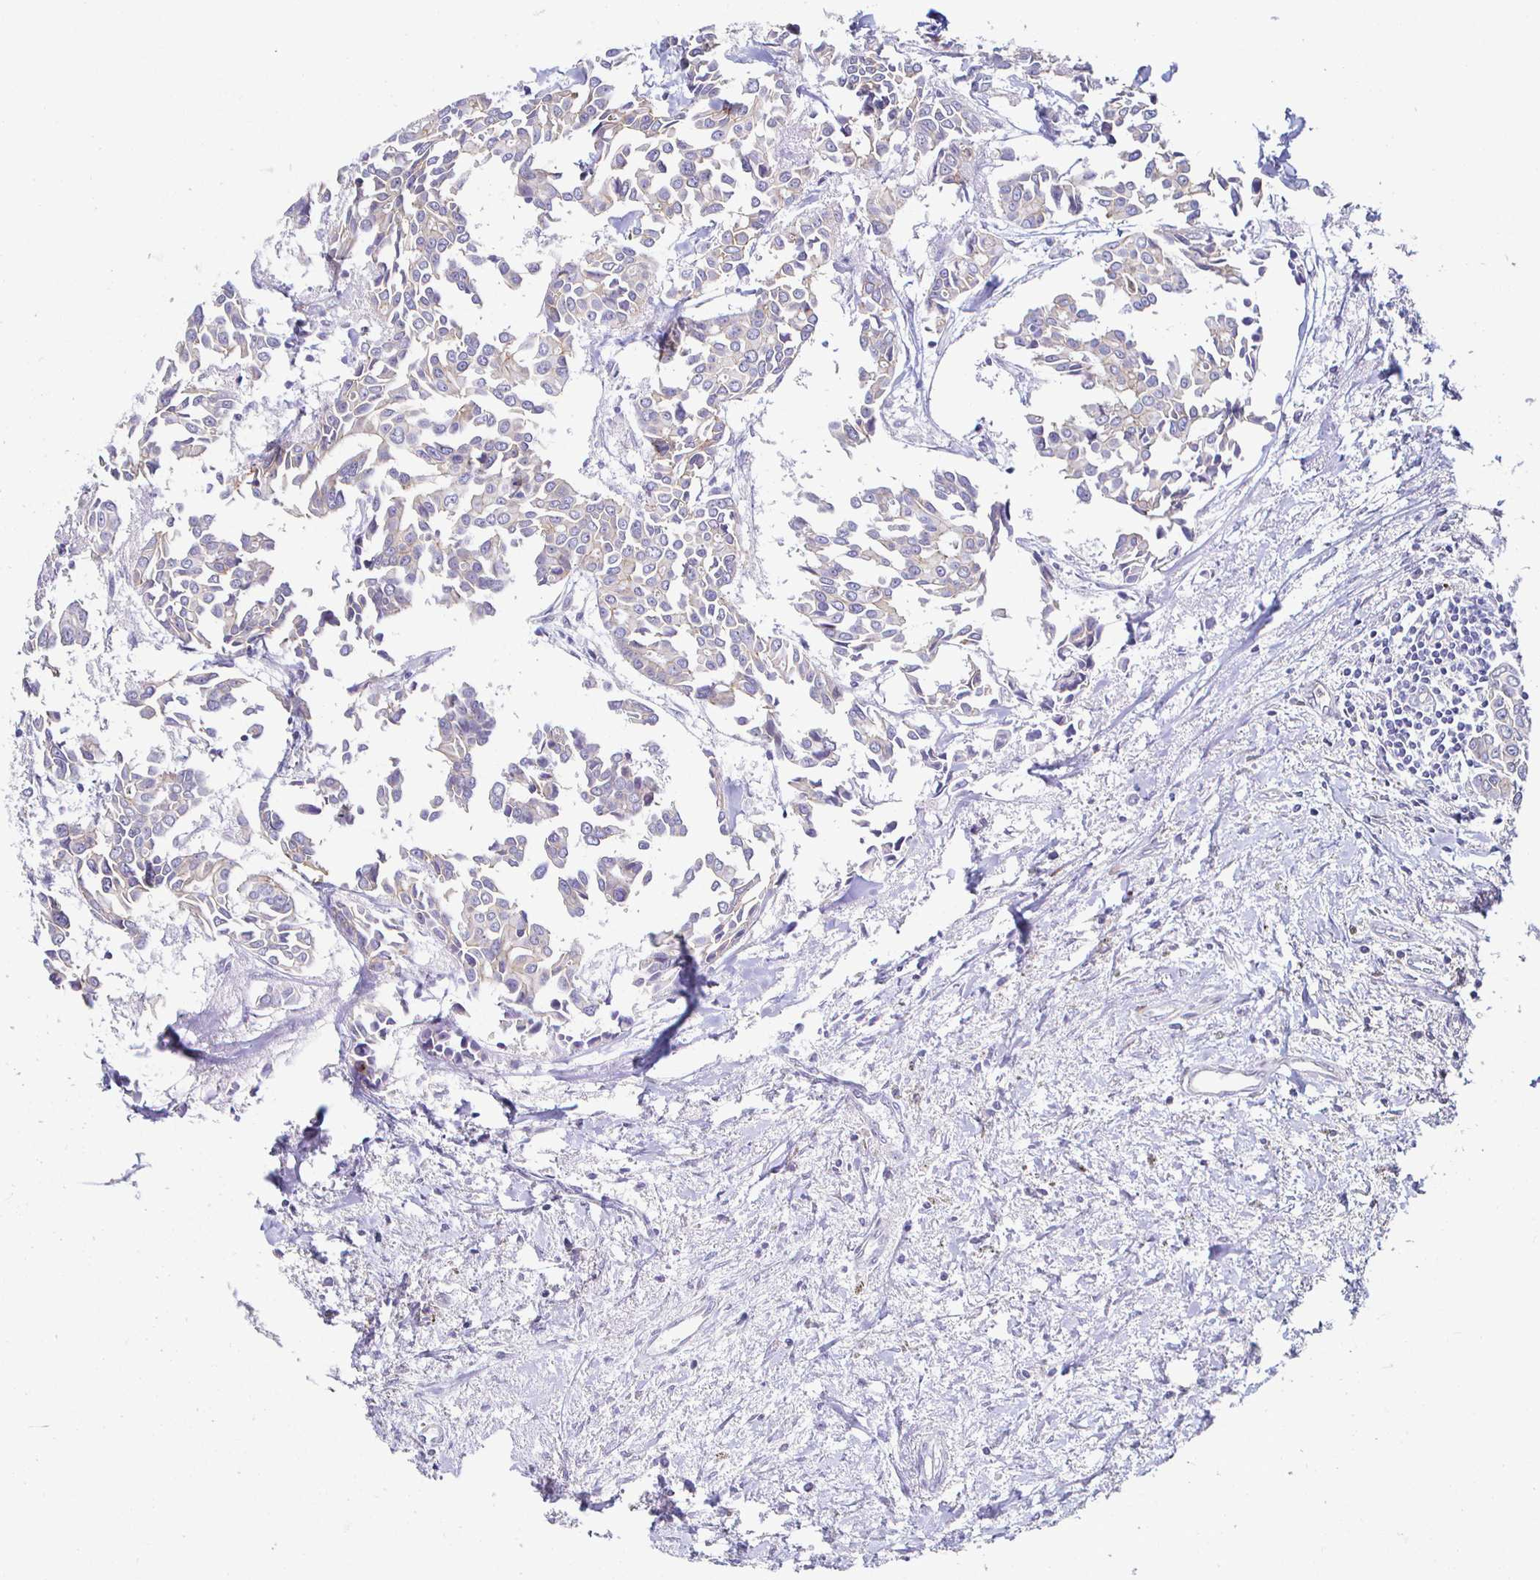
{"staining": {"intensity": "negative", "quantity": "none", "location": "none"}, "tissue": "breast cancer", "cell_type": "Tumor cells", "image_type": "cancer", "snomed": [{"axis": "morphology", "description": "Duct carcinoma"}, {"axis": "topography", "description": "Breast"}], "caption": "A micrograph of infiltrating ductal carcinoma (breast) stained for a protein displays no brown staining in tumor cells.", "gene": "PIWIL3", "patient": {"sex": "female", "age": 54}}